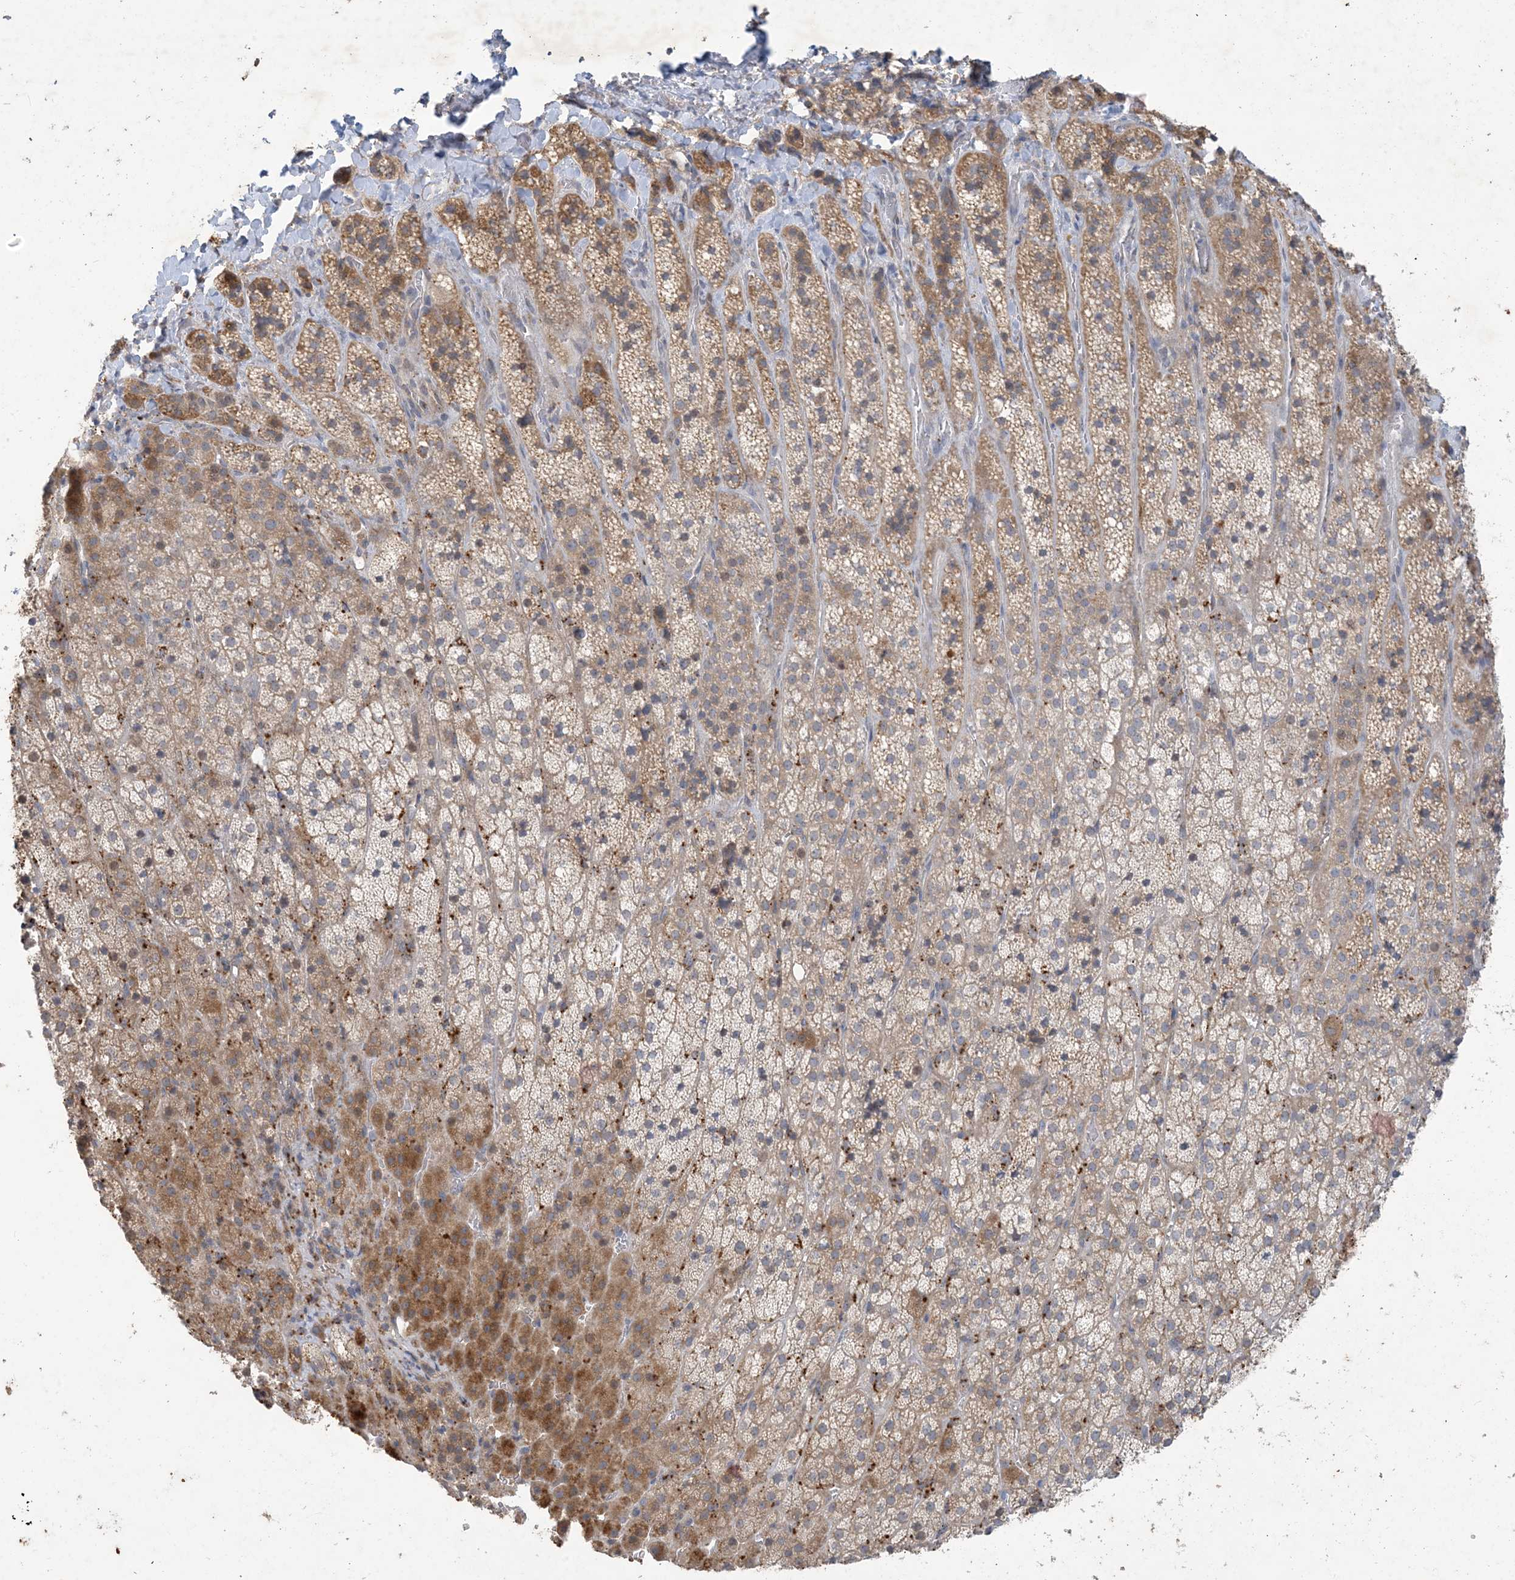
{"staining": {"intensity": "moderate", "quantity": "25%-75%", "location": "cytoplasmic/membranous"}, "tissue": "adrenal gland", "cell_type": "Glandular cells", "image_type": "normal", "snomed": [{"axis": "morphology", "description": "Normal tissue, NOS"}, {"axis": "topography", "description": "Adrenal gland"}], "caption": "Unremarkable adrenal gland was stained to show a protein in brown. There is medium levels of moderate cytoplasmic/membranous positivity in approximately 25%-75% of glandular cells.", "gene": "MRPS18A", "patient": {"sex": "female", "age": 57}}